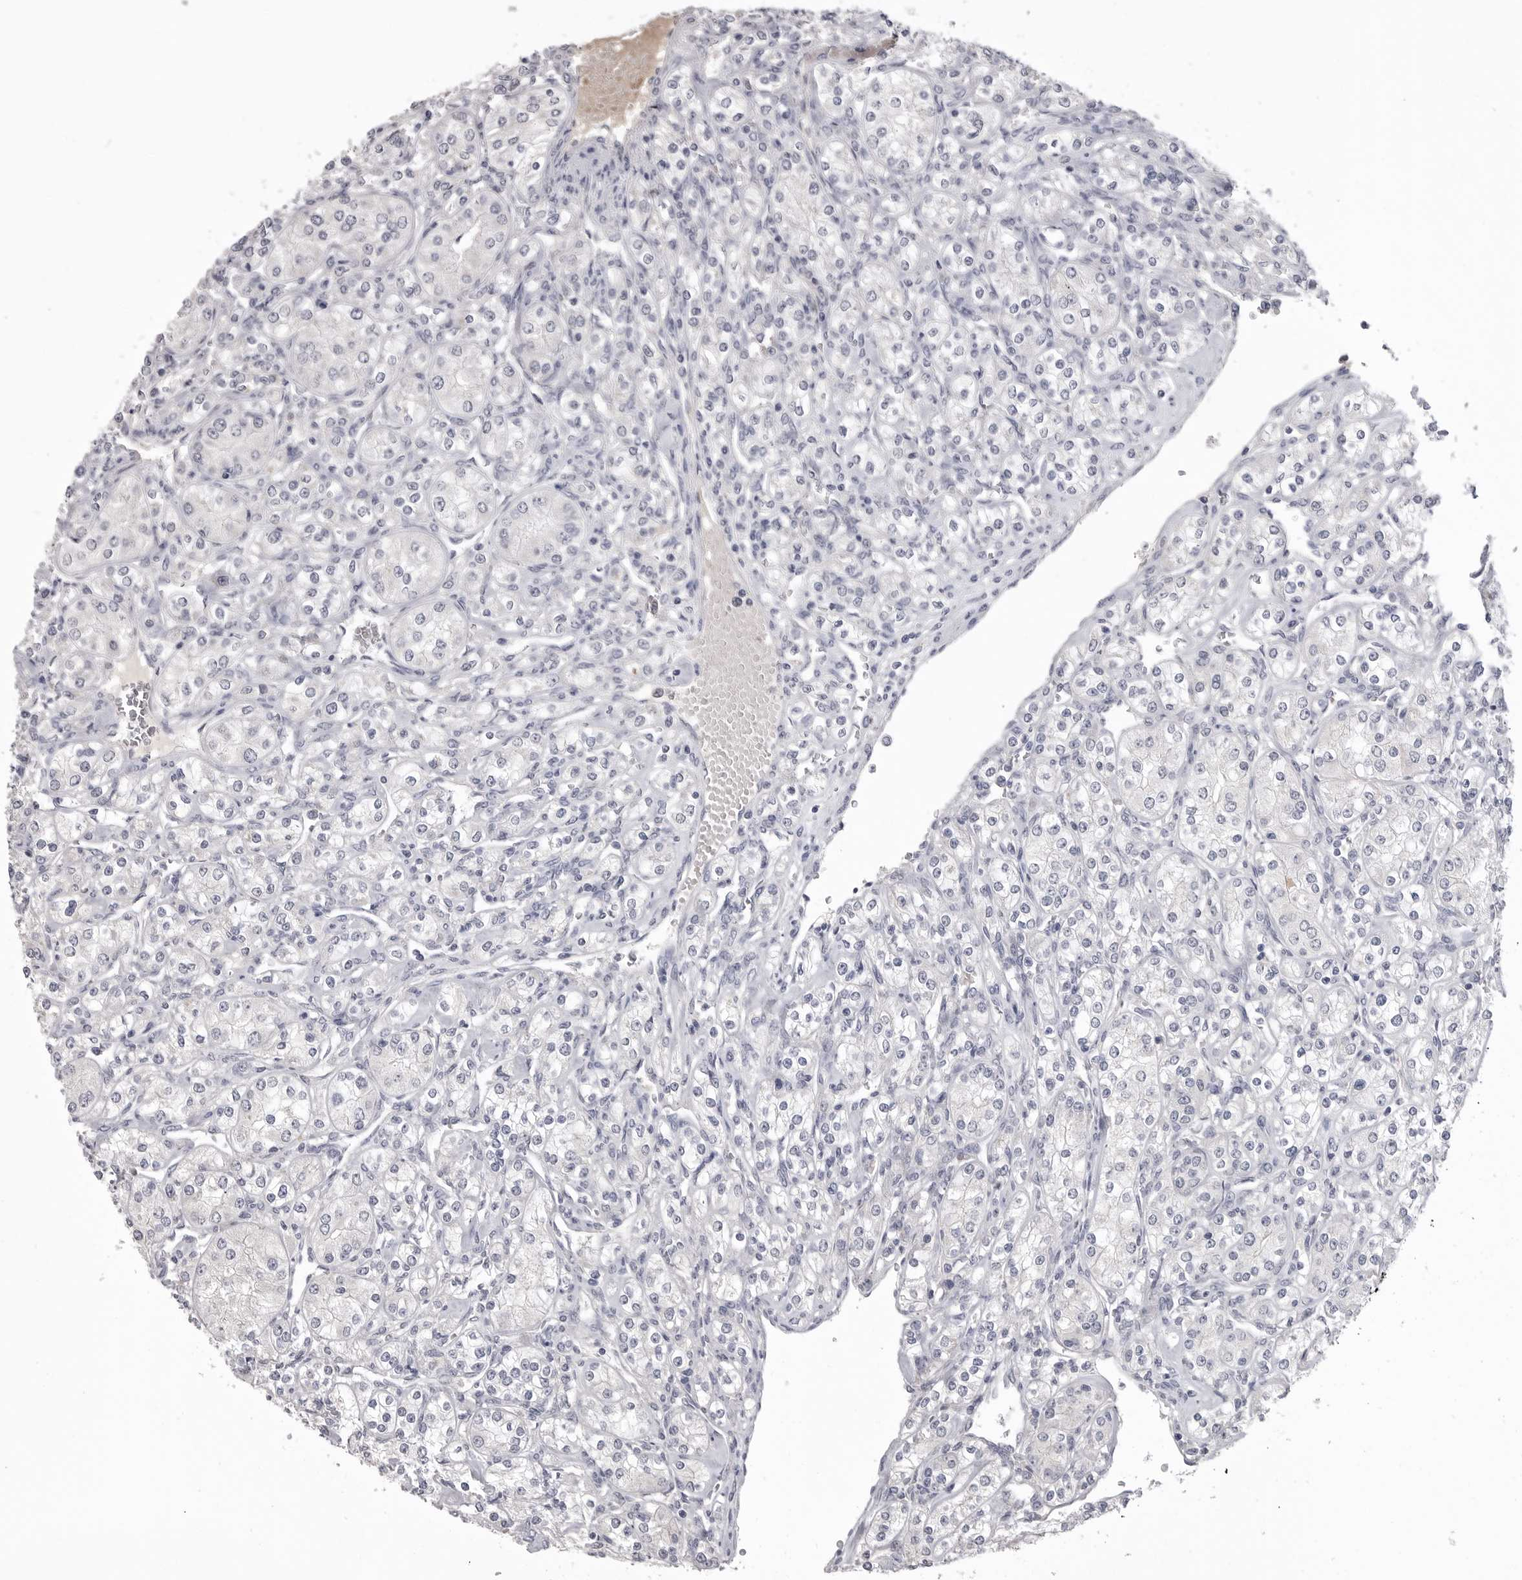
{"staining": {"intensity": "negative", "quantity": "none", "location": "none"}, "tissue": "renal cancer", "cell_type": "Tumor cells", "image_type": "cancer", "snomed": [{"axis": "morphology", "description": "Adenocarcinoma, NOS"}, {"axis": "topography", "description": "Kidney"}], "caption": "Histopathology image shows no protein staining in tumor cells of renal cancer (adenocarcinoma) tissue. Brightfield microscopy of IHC stained with DAB (3,3'-diaminobenzidine) (brown) and hematoxylin (blue), captured at high magnification.", "gene": "SERPING1", "patient": {"sex": "male", "age": 77}}